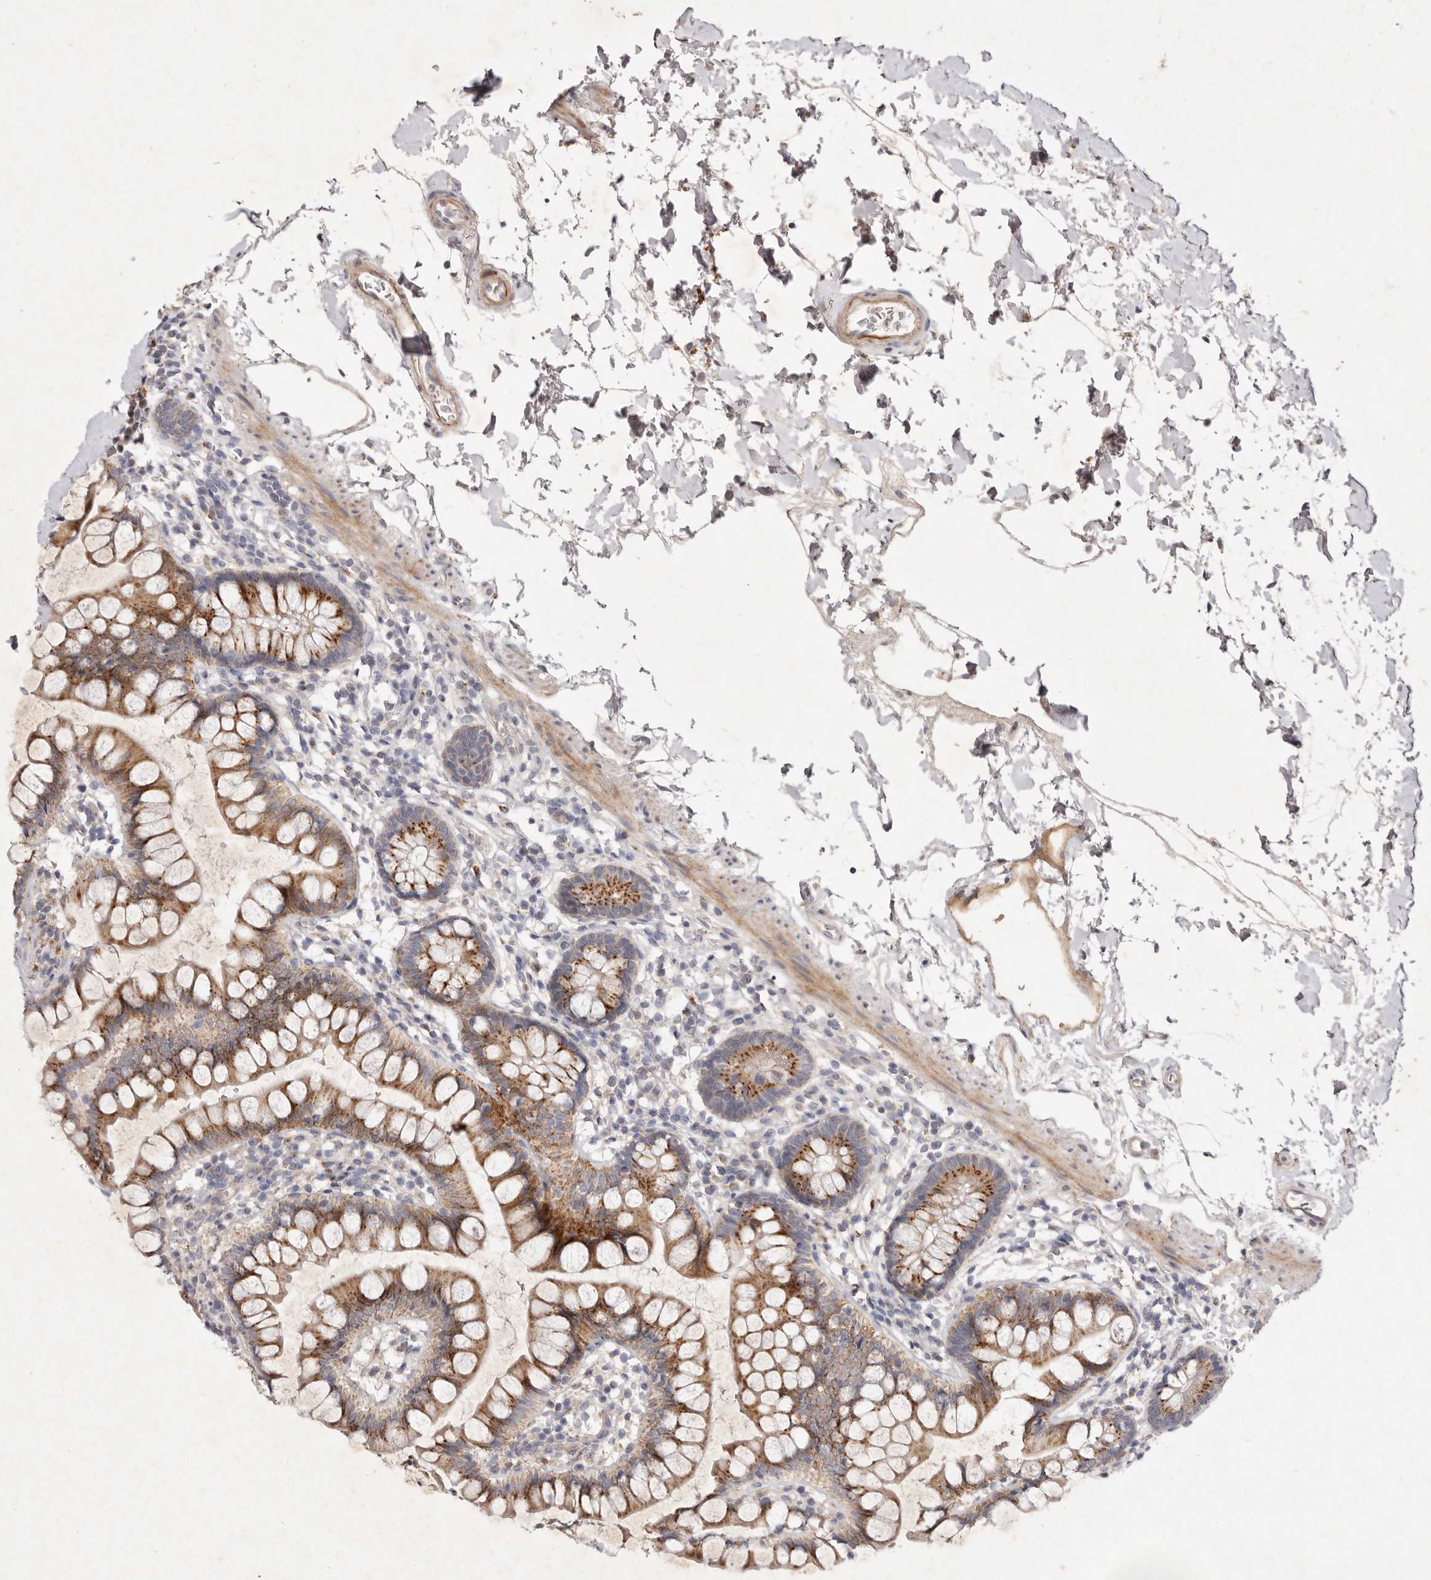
{"staining": {"intensity": "strong", "quantity": ">75%", "location": "cytoplasmic/membranous"}, "tissue": "small intestine", "cell_type": "Glandular cells", "image_type": "normal", "snomed": [{"axis": "morphology", "description": "Normal tissue, NOS"}, {"axis": "topography", "description": "Small intestine"}], "caption": "Protein staining shows strong cytoplasmic/membranous positivity in approximately >75% of glandular cells in unremarkable small intestine. (DAB IHC with brightfield microscopy, high magnification).", "gene": "USP24", "patient": {"sex": "female", "age": 84}}